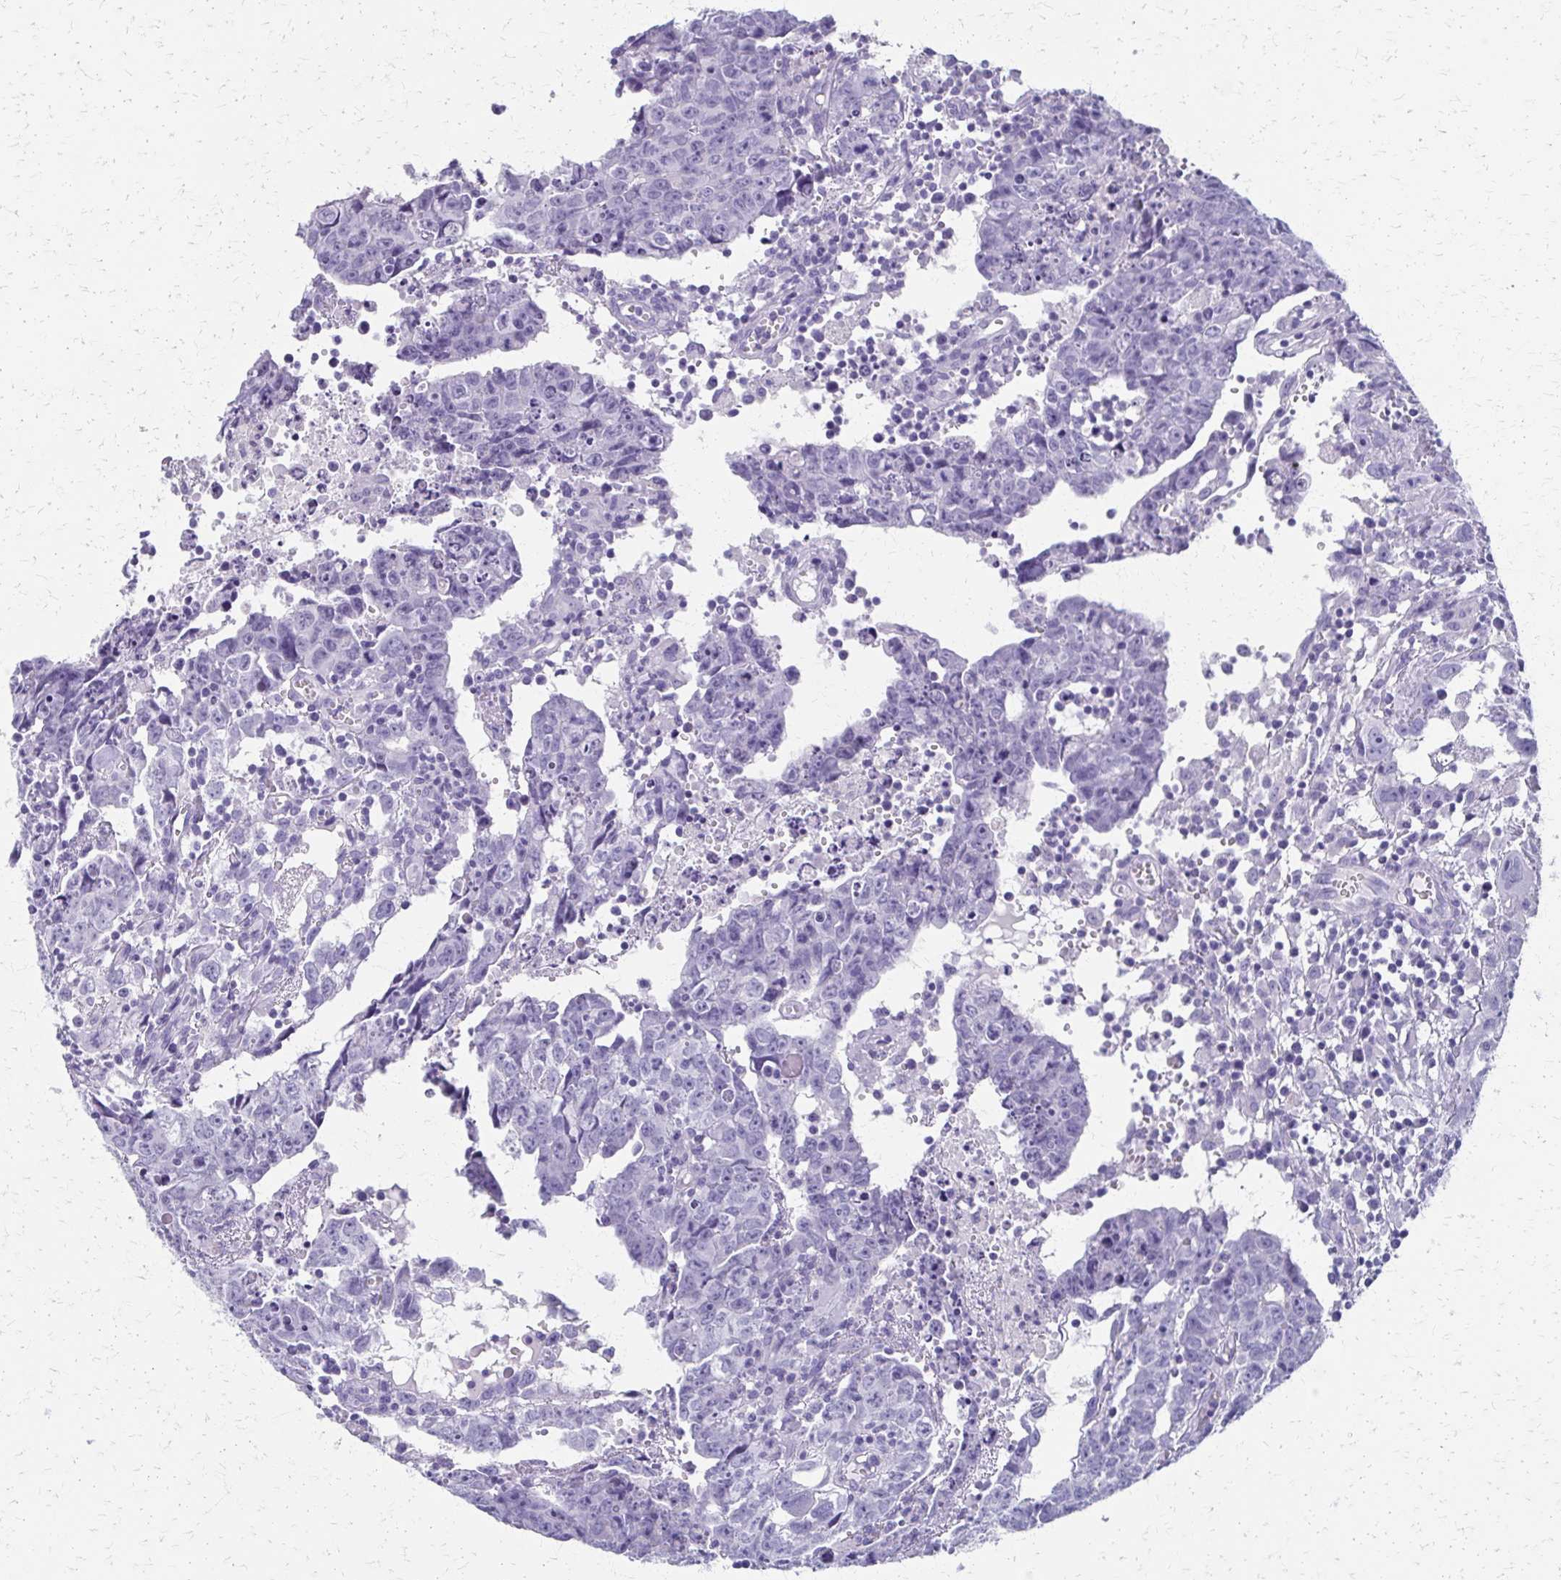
{"staining": {"intensity": "negative", "quantity": "none", "location": "none"}, "tissue": "testis cancer", "cell_type": "Tumor cells", "image_type": "cancer", "snomed": [{"axis": "morphology", "description": "Carcinoma, Embryonal, NOS"}, {"axis": "topography", "description": "Testis"}], "caption": "Immunohistochemistry (IHC) of human embryonal carcinoma (testis) shows no expression in tumor cells.", "gene": "ZSCAN5B", "patient": {"sex": "male", "age": 22}}